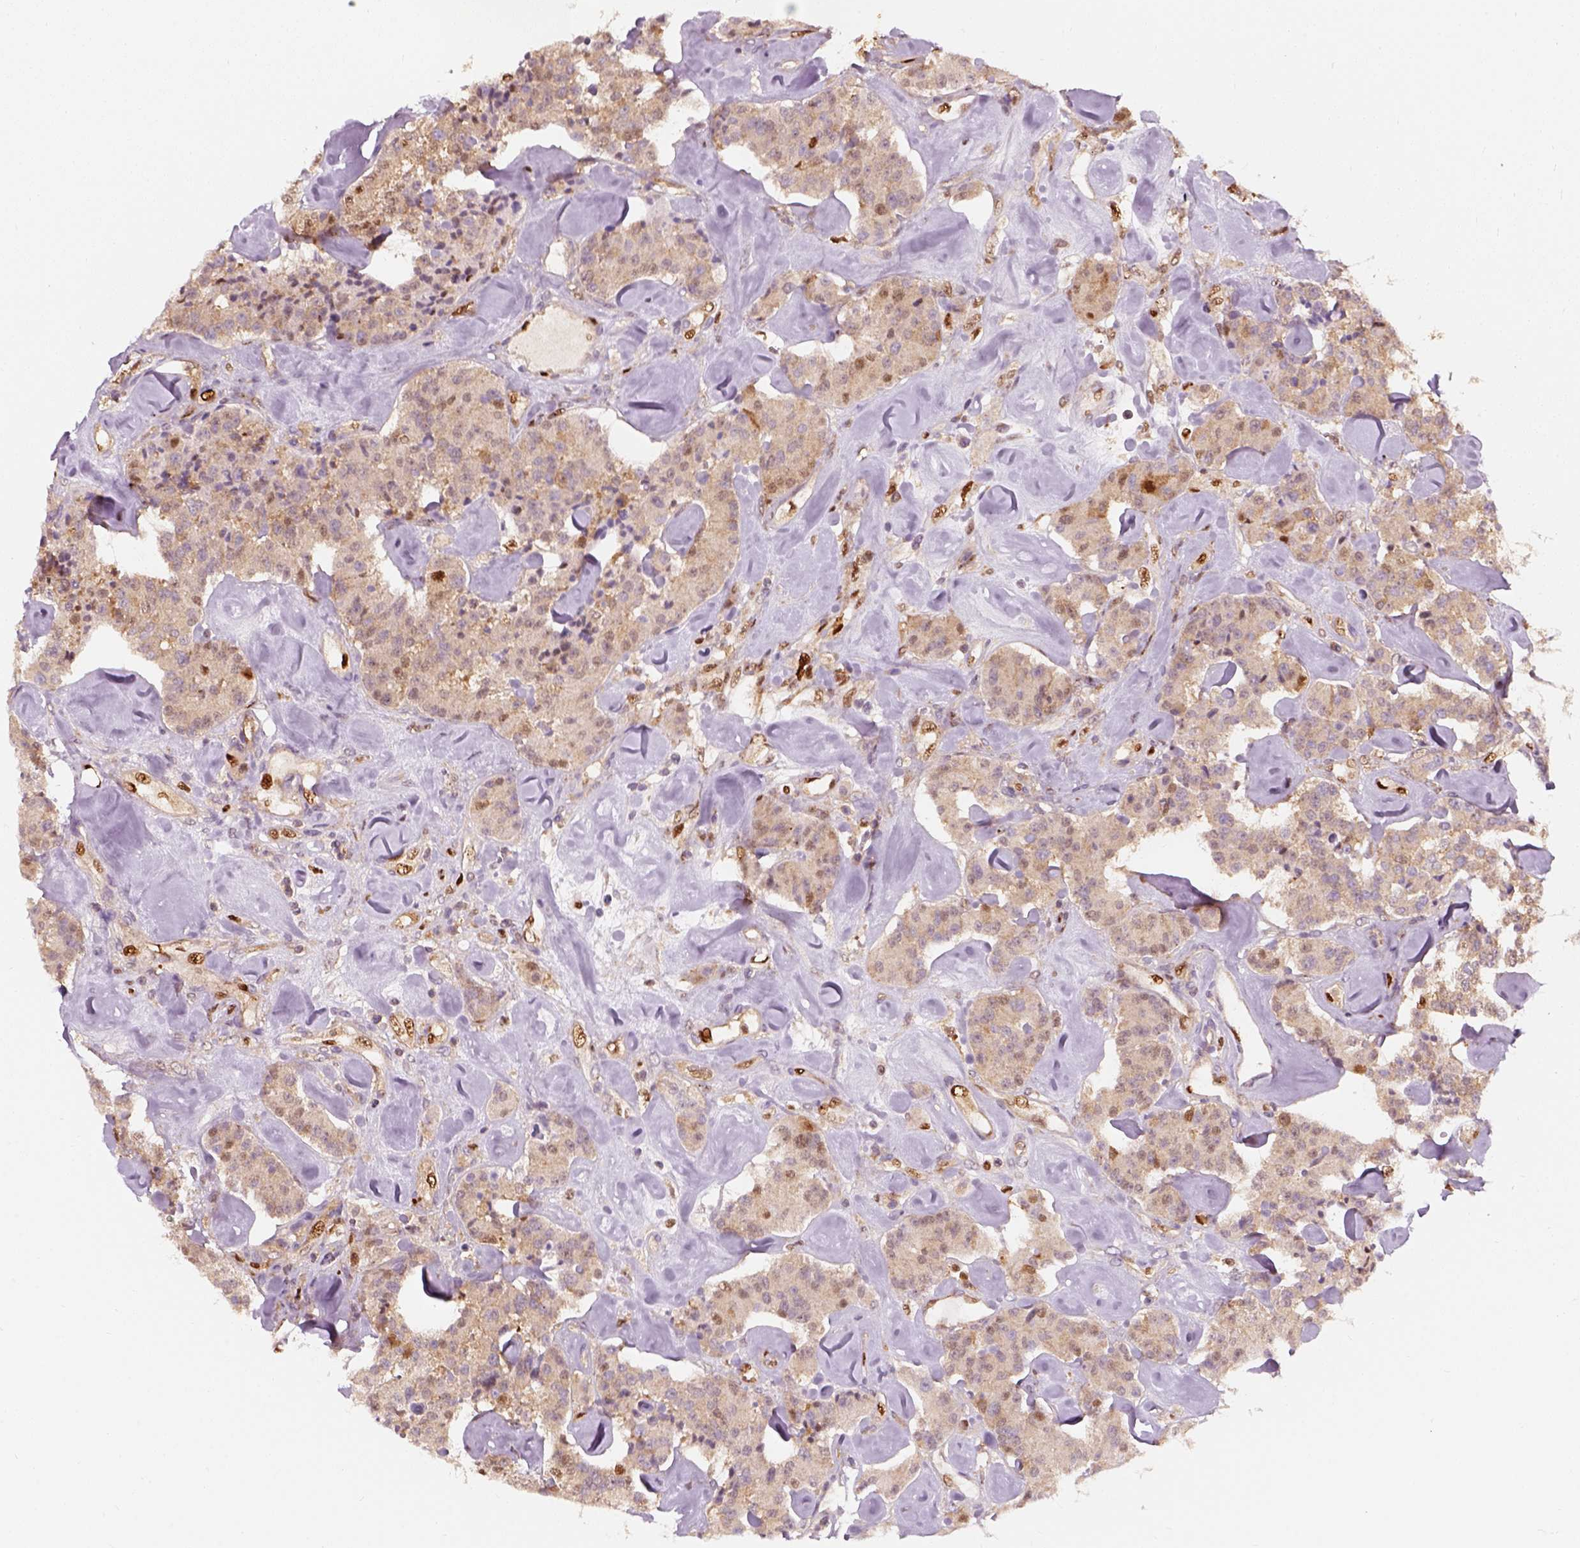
{"staining": {"intensity": "weak", "quantity": "<25%", "location": "nuclear"}, "tissue": "carcinoid", "cell_type": "Tumor cells", "image_type": "cancer", "snomed": [{"axis": "morphology", "description": "Carcinoid, malignant, NOS"}, {"axis": "topography", "description": "Pancreas"}], "caption": "Immunohistochemistry histopathology image of neoplastic tissue: human carcinoid (malignant) stained with DAB reveals no significant protein expression in tumor cells. (DAB (3,3'-diaminobenzidine) immunohistochemistry visualized using brightfield microscopy, high magnification).", "gene": "SQSTM1", "patient": {"sex": "male", "age": 41}}